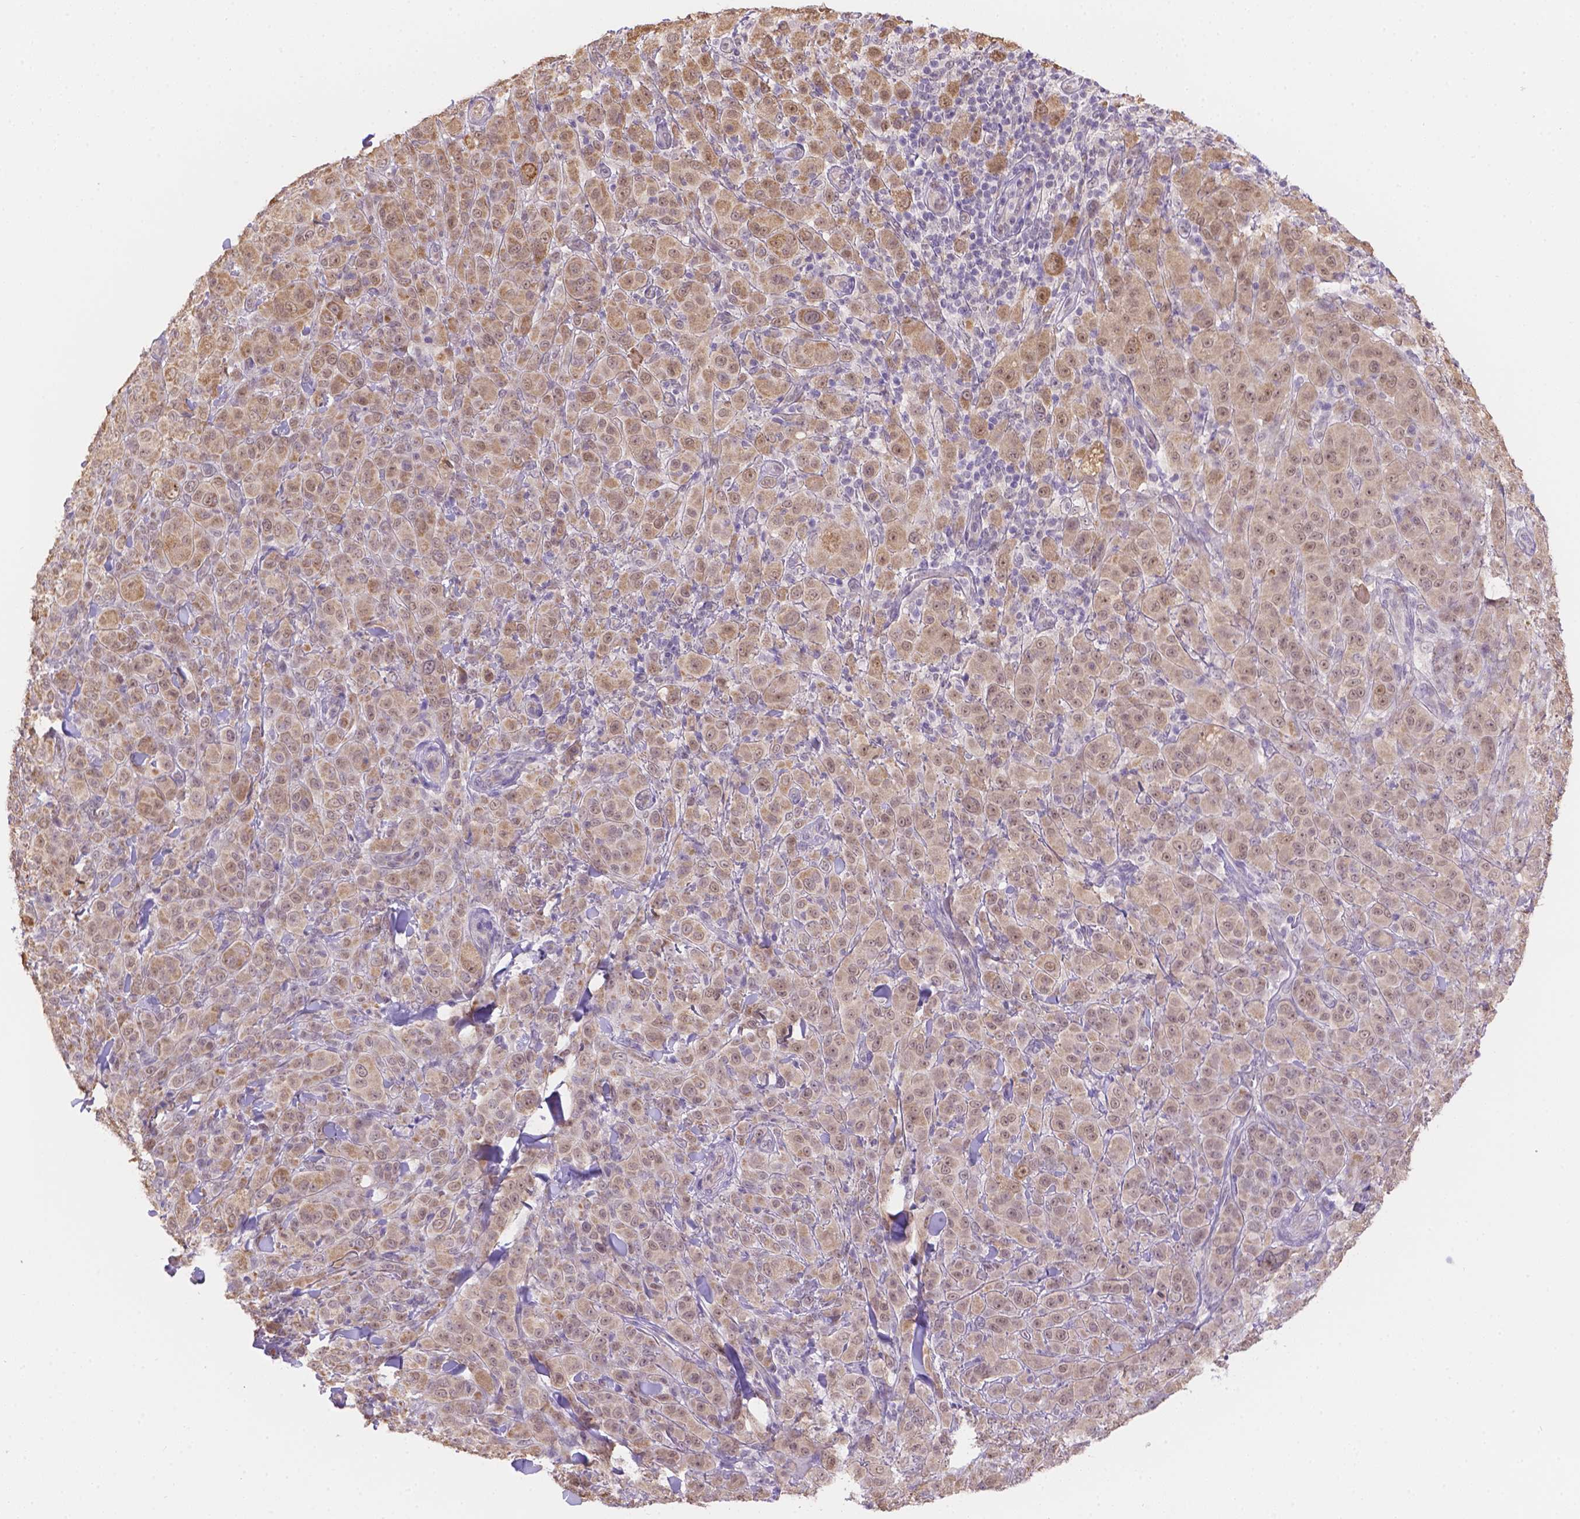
{"staining": {"intensity": "moderate", "quantity": ">75%", "location": "cytoplasmic/membranous"}, "tissue": "melanoma", "cell_type": "Tumor cells", "image_type": "cancer", "snomed": [{"axis": "morphology", "description": "Malignant melanoma, NOS"}, {"axis": "topography", "description": "Skin"}], "caption": "Tumor cells display medium levels of moderate cytoplasmic/membranous expression in about >75% of cells in malignant melanoma.", "gene": "NXPE2", "patient": {"sex": "female", "age": 87}}